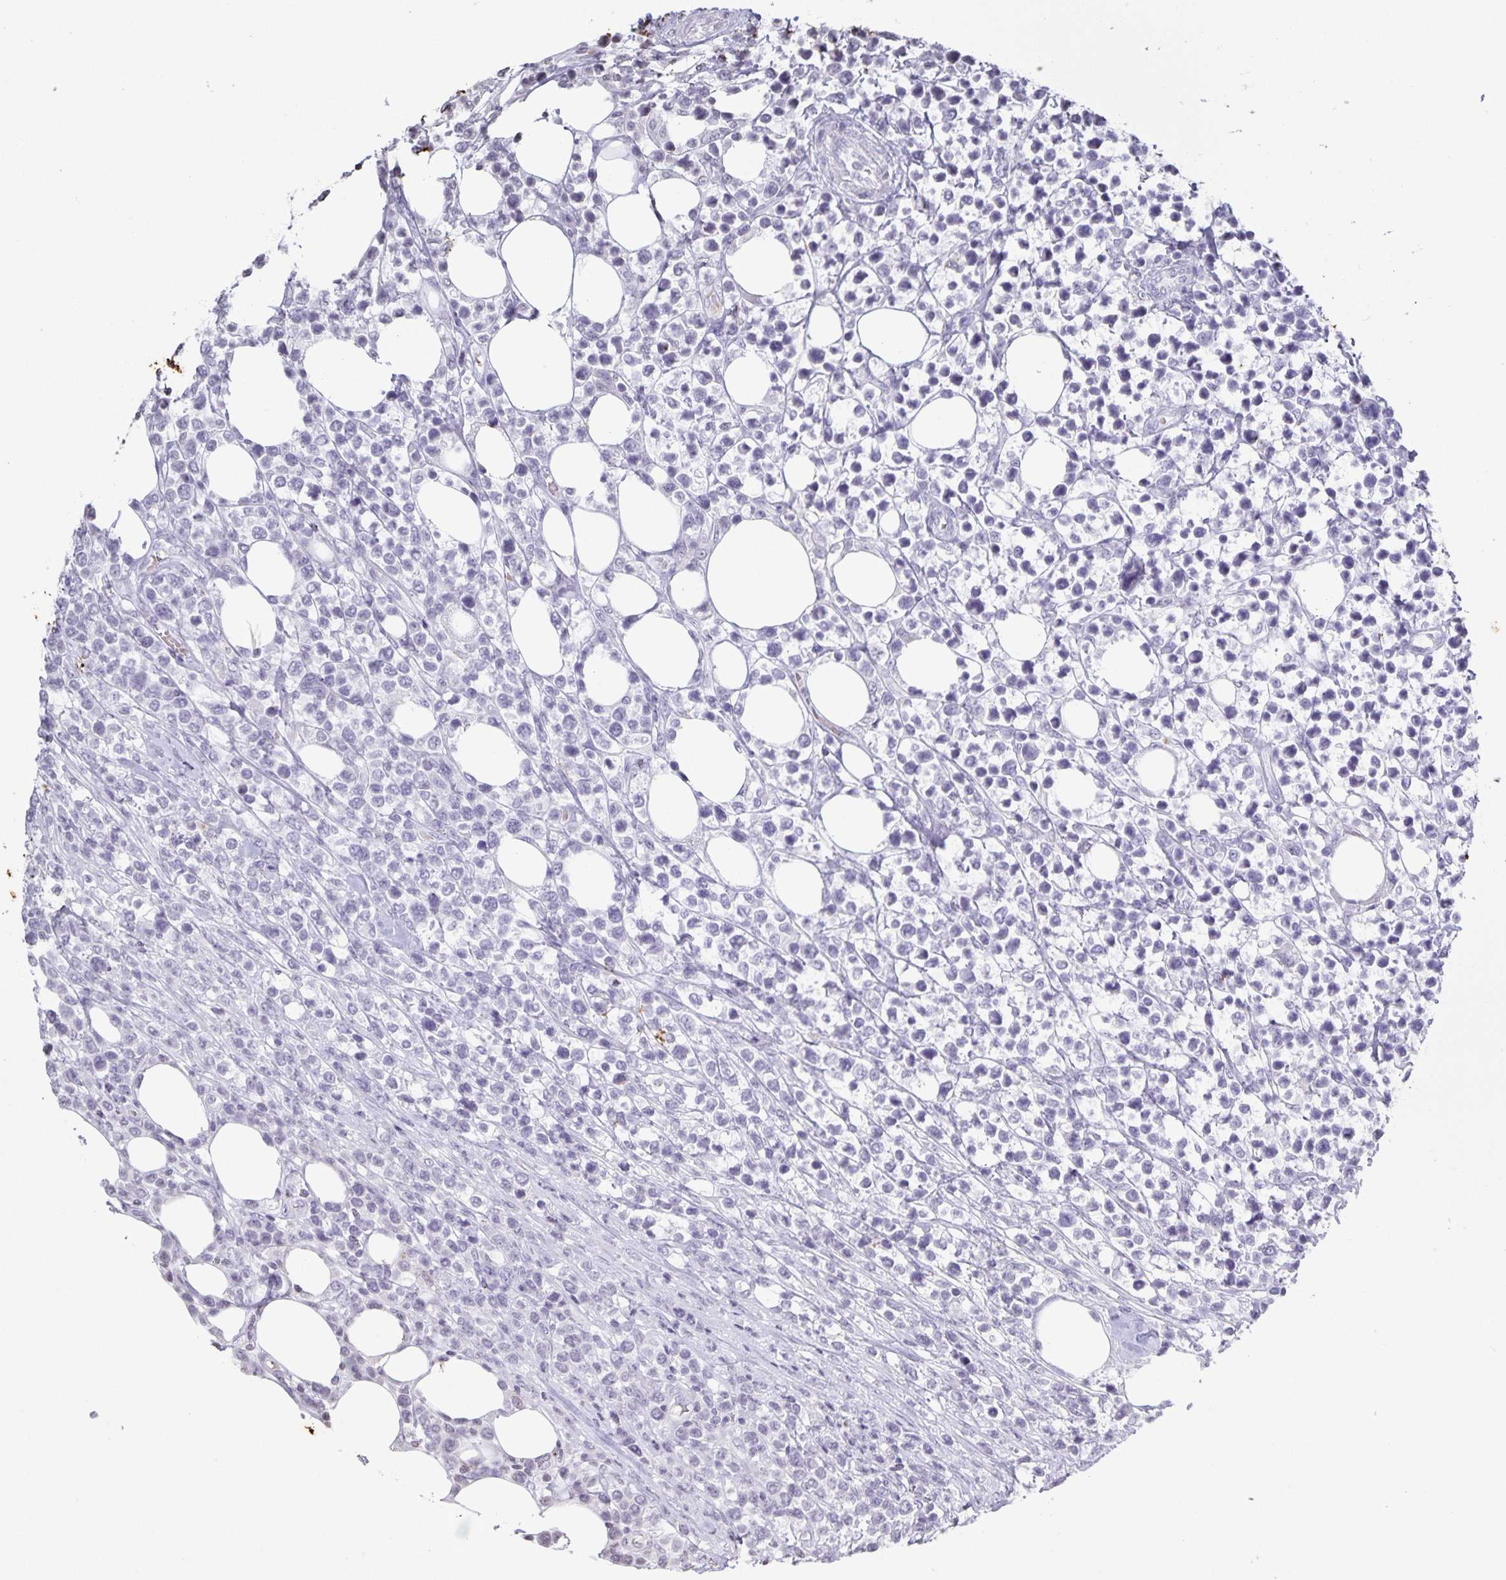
{"staining": {"intensity": "negative", "quantity": "none", "location": "none"}, "tissue": "lymphoma", "cell_type": "Tumor cells", "image_type": "cancer", "snomed": [{"axis": "morphology", "description": "Malignant lymphoma, non-Hodgkin's type, High grade"}, {"axis": "topography", "description": "Soft tissue"}], "caption": "This is an immunohistochemistry micrograph of human high-grade malignant lymphoma, non-Hodgkin's type. There is no staining in tumor cells.", "gene": "AQP4", "patient": {"sex": "female", "age": 56}}